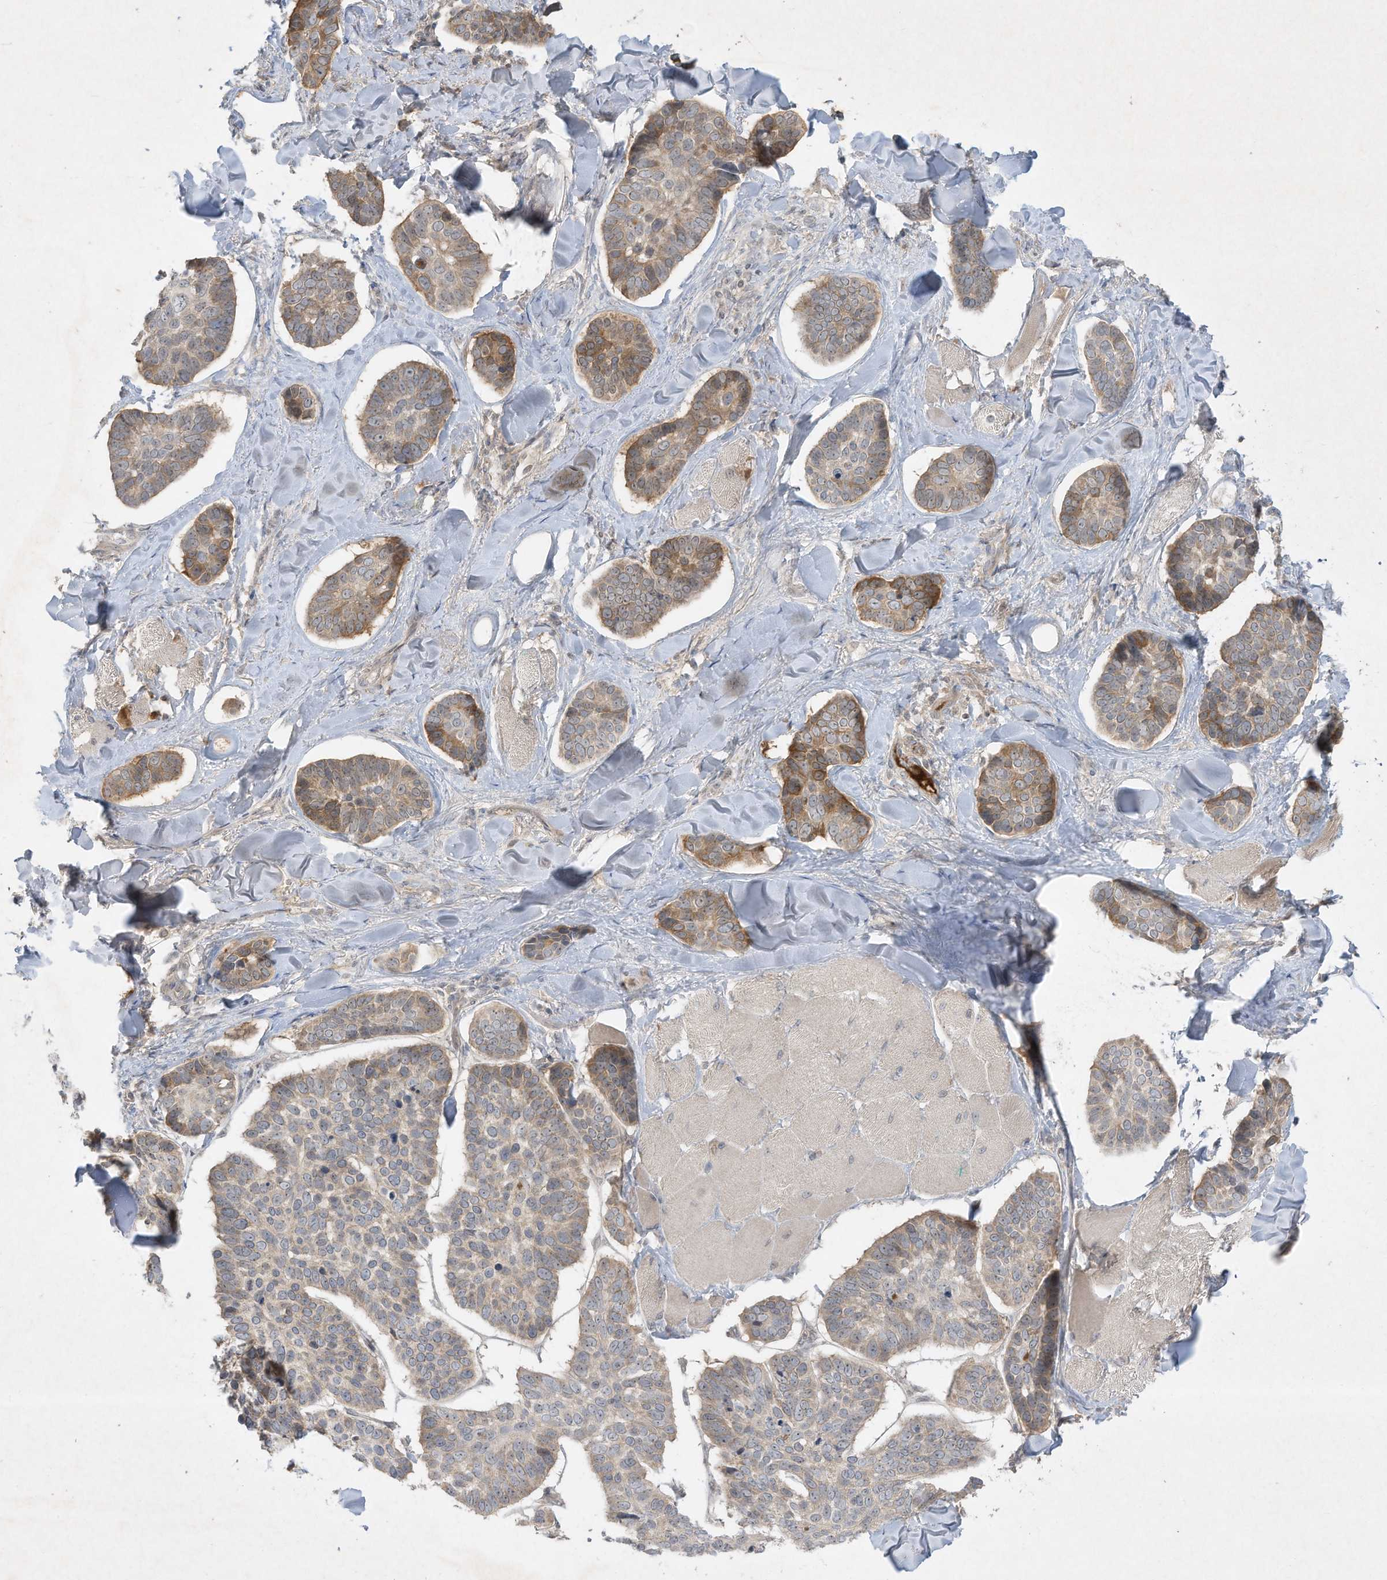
{"staining": {"intensity": "moderate", "quantity": ">75%", "location": "cytoplasmic/membranous"}, "tissue": "skin cancer", "cell_type": "Tumor cells", "image_type": "cancer", "snomed": [{"axis": "morphology", "description": "Basal cell carcinoma"}, {"axis": "topography", "description": "Skin"}], "caption": "Immunohistochemistry (IHC) of human skin cancer exhibits medium levels of moderate cytoplasmic/membranous staining in about >75% of tumor cells.", "gene": "FETUB", "patient": {"sex": "male", "age": 62}}